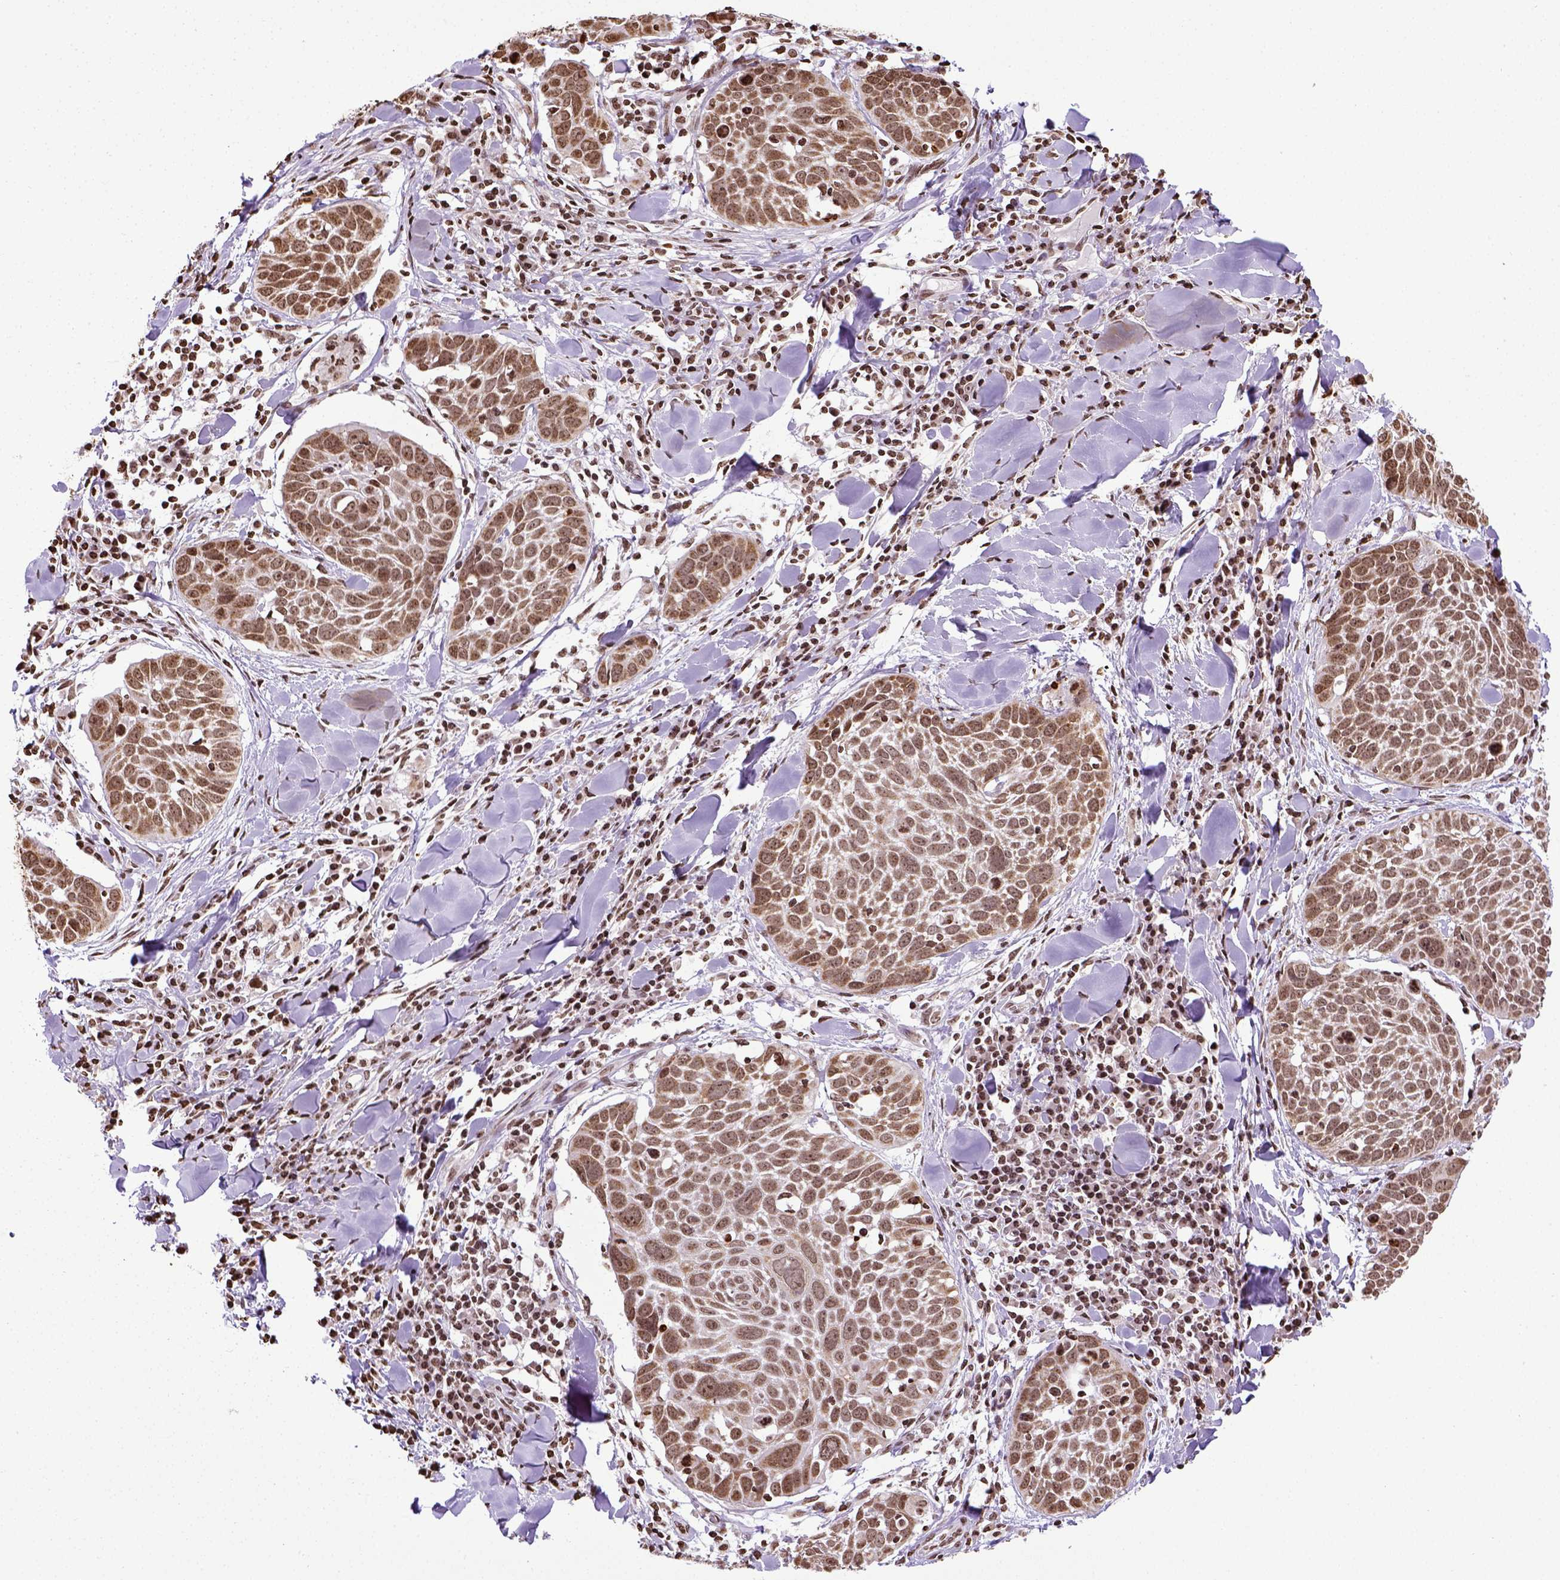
{"staining": {"intensity": "moderate", "quantity": ">75%", "location": "nuclear"}, "tissue": "lung cancer", "cell_type": "Tumor cells", "image_type": "cancer", "snomed": [{"axis": "morphology", "description": "Squamous cell carcinoma, NOS"}, {"axis": "topography", "description": "Lung"}], "caption": "Immunohistochemical staining of human lung squamous cell carcinoma exhibits medium levels of moderate nuclear protein staining in approximately >75% of tumor cells. (DAB (3,3'-diaminobenzidine) IHC with brightfield microscopy, high magnification).", "gene": "ZNF75D", "patient": {"sex": "male", "age": 57}}